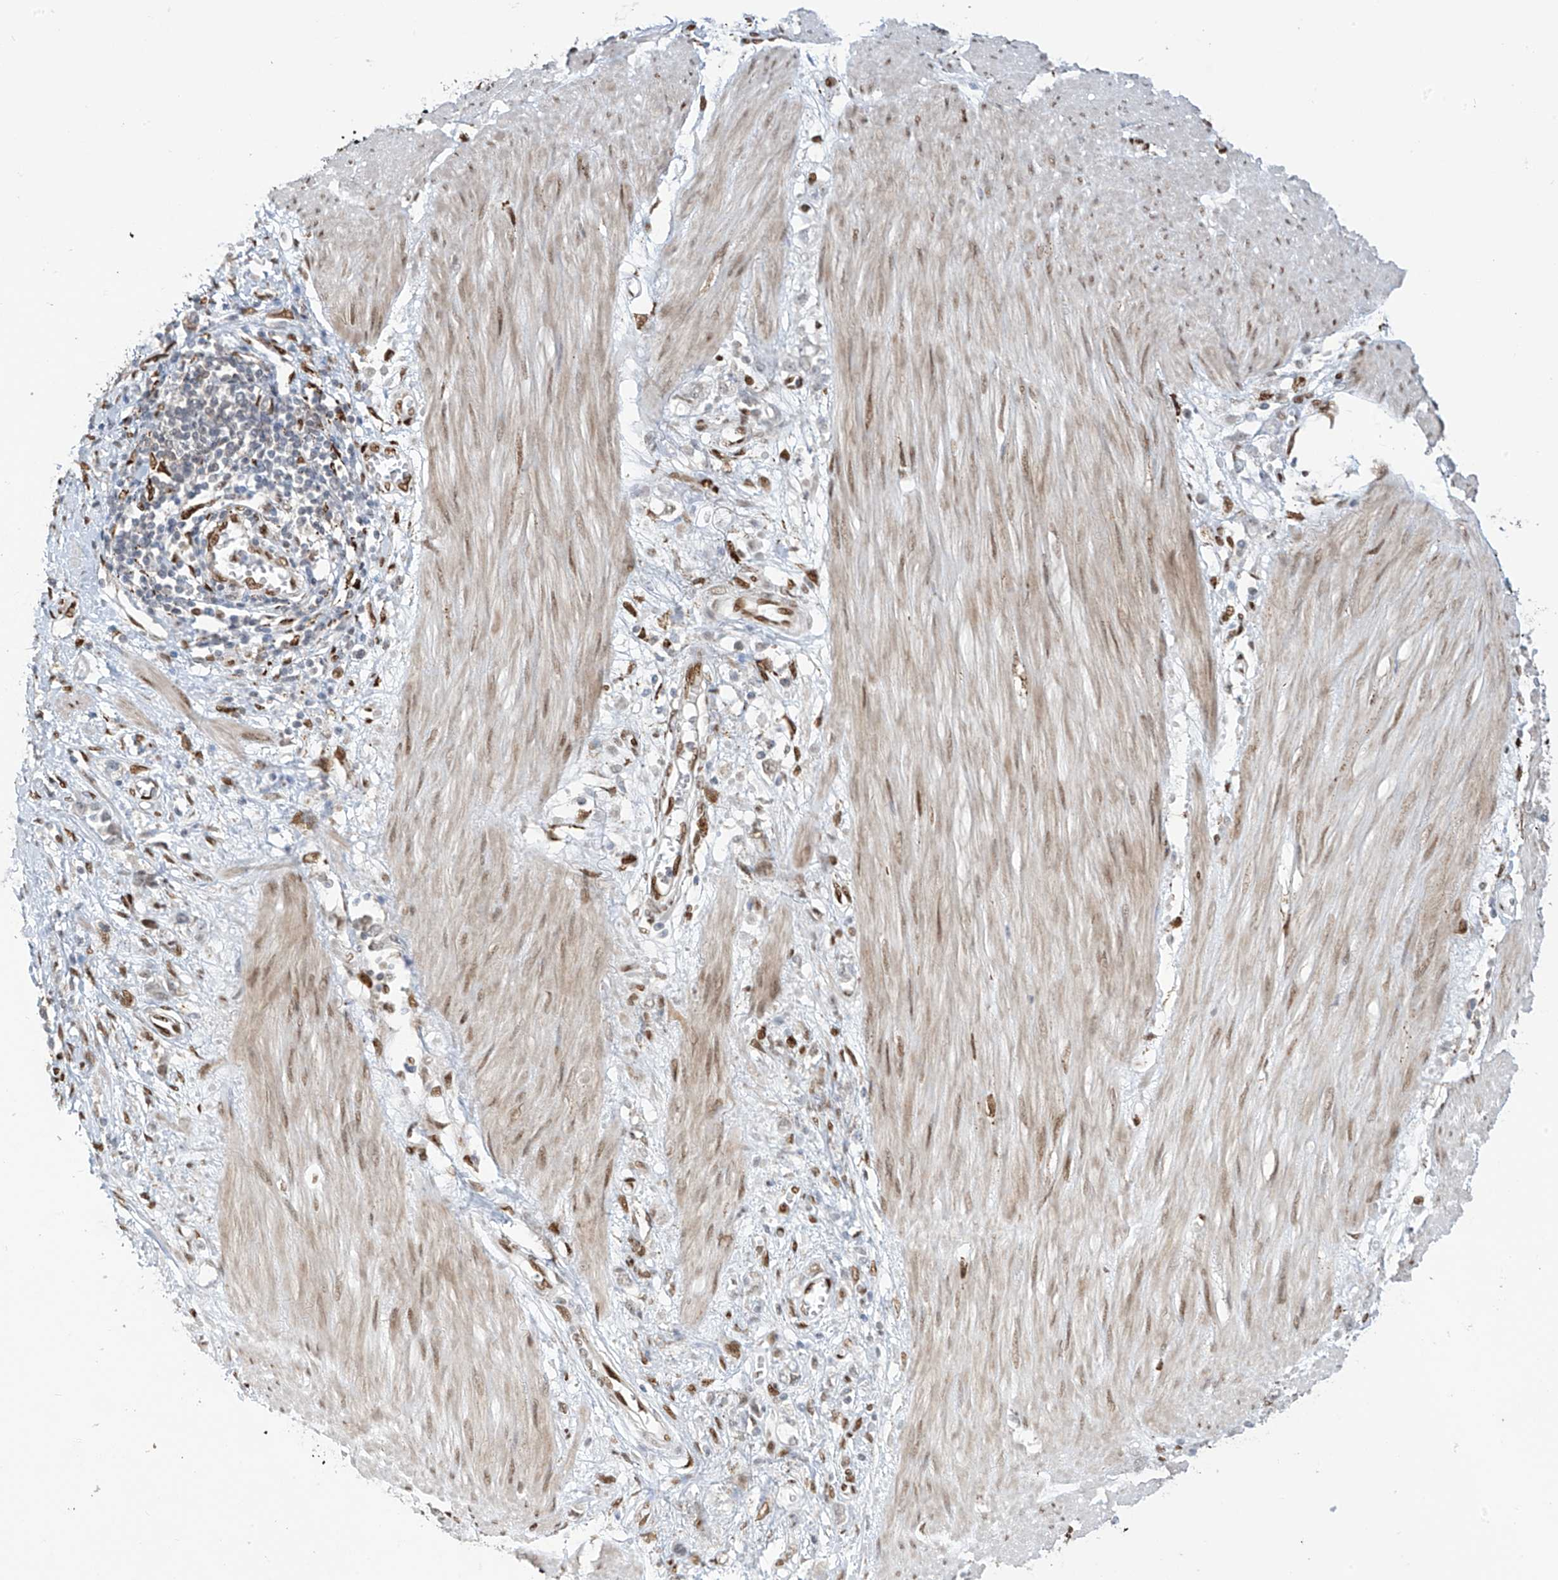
{"staining": {"intensity": "moderate", "quantity": ">75%", "location": "nuclear"}, "tissue": "stomach cancer", "cell_type": "Tumor cells", "image_type": "cancer", "snomed": [{"axis": "morphology", "description": "Adenocarcinoma, NOS"}, {"axis": "topography", "description": "Stomach"}], "caption": "IHC of stomach cancer exhibits medium levels of moderate nuclear staining in about >75% of tumor cells. (DAB = brown stain, brightfield microscopy at high magnification).", "gene": "PM20D2", "patient": {"sex": "female", "age": 76}}